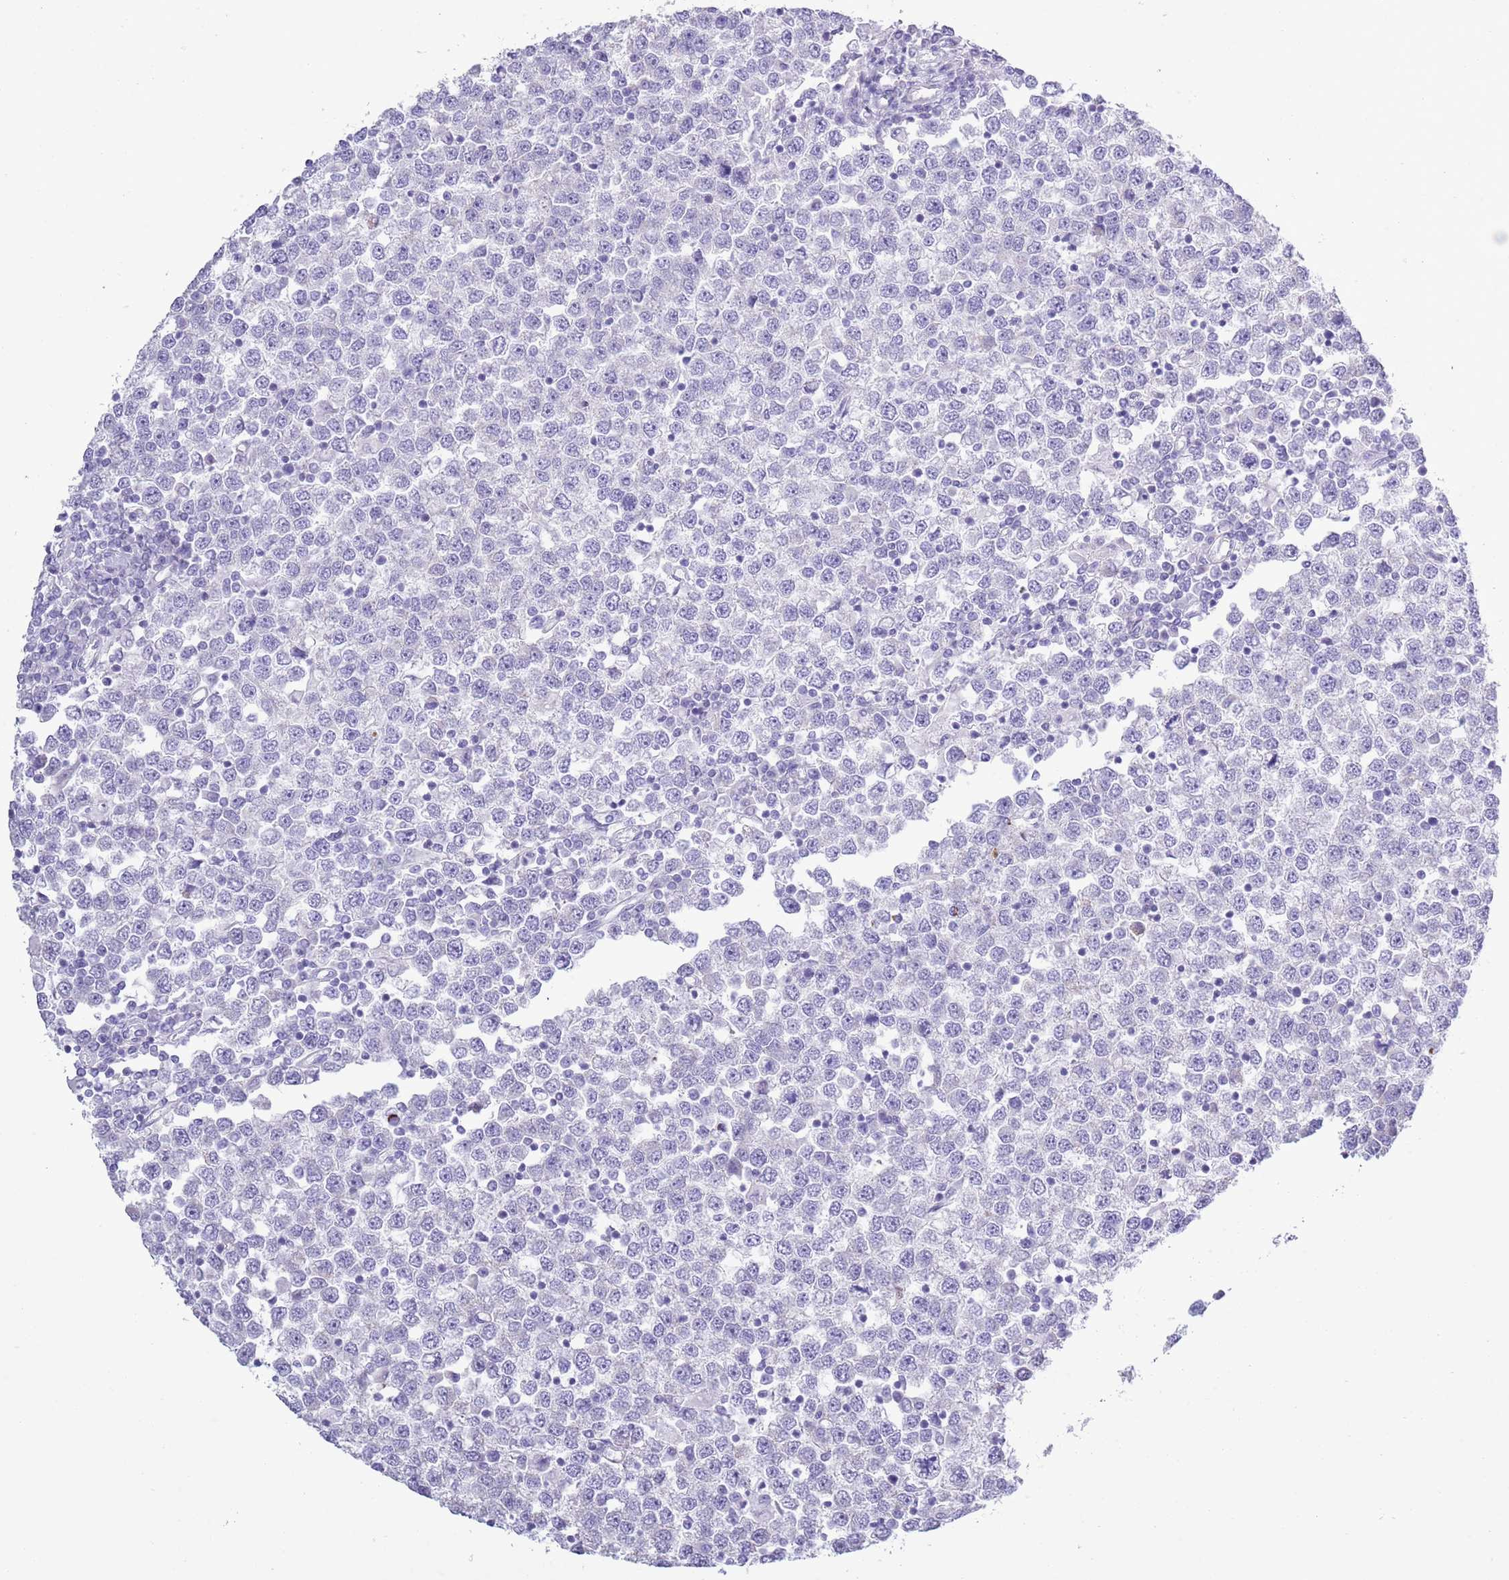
{"staining": {"intensity": "negative", "quantity": "none", "location": "none"}, "tissue": "testis cancer", "cell_type": "Tumor cells", "image_type": "cancer", "snomed": [{"axis": "morphology", "description": "Seminoma, NOS"}, {"axis": "topography", "description": "Testis"}], "caption": "Immunohistochemistry of human testis cancer (seminoma) reveals no positivity in tumor cells. (DAB (3,3'-diaminobenzidine) immunohistochemistry (IHC) visualized using brightfield microscopy, high magnification).", "gene": "MOCOS", "patient": {"sex": "male", "age": 65}}